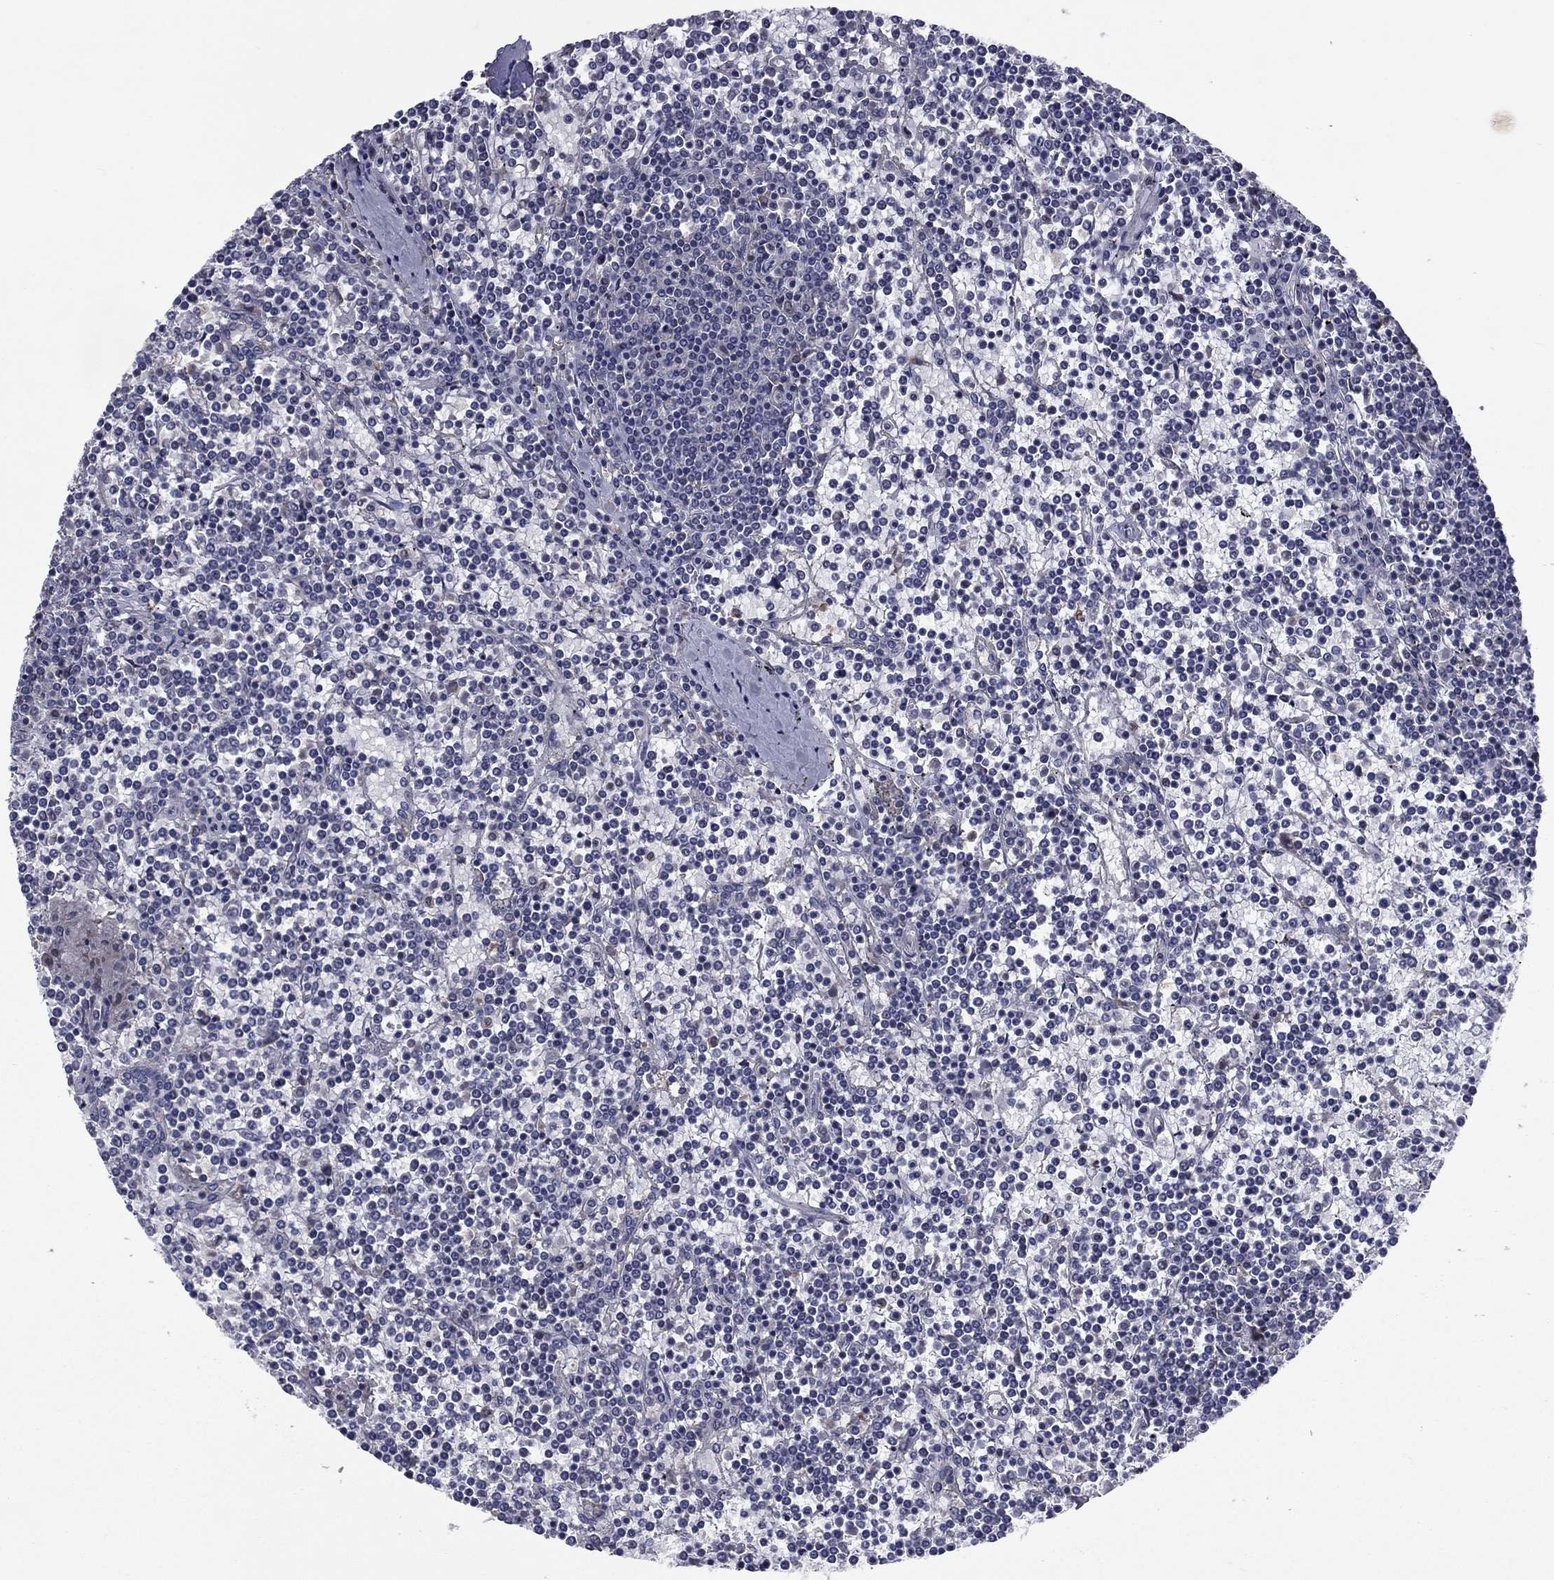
{"staining": {"intensity": "negative", "quantity": "none", "location": "none"}, "tissue": "lymphoma", "cell_type": "Tumor cells", "image_type": "cancer", "snomed": [{"axis": "morphology", "description": "Malignant lymphoma, non-Hodgkin's type, Low grade"}, {"axis": "topography", "description": "Spleen"}], "caption": "There is no significant staining in tumor cells of malignant lymphoma, non-Hodgkin's type (low-grade). (IHC, brightfield microscopy, high magnification).", "gene": "MSRB1", "patient": {"sex": "female", "age": 19}}